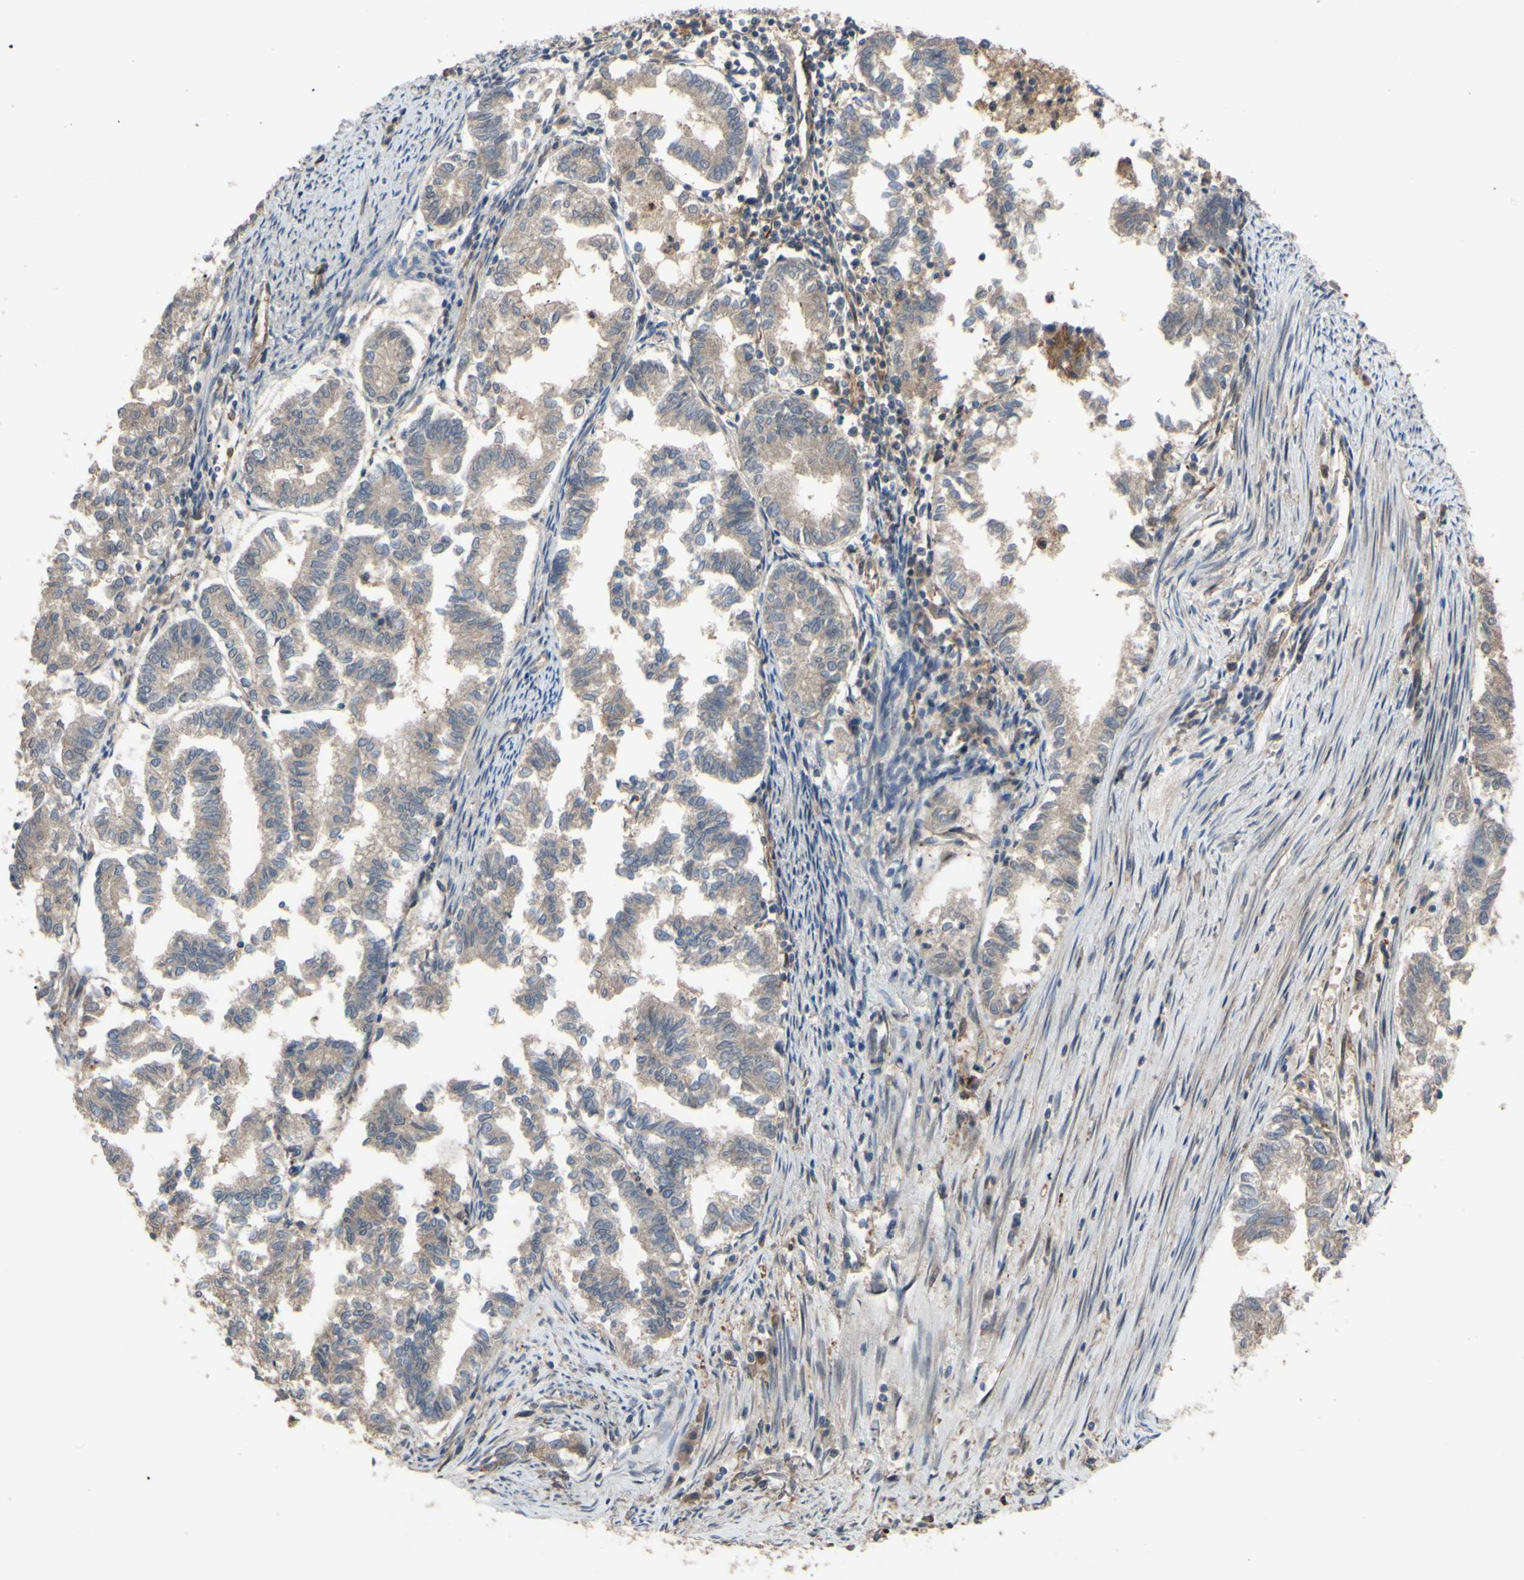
{"staining": {"intensity": "weak", "quantity": ">75%", "location": "cytoplasmic/membranous"}, "tissue": "endometrial cancer", "cell_type": "Tumor cells", "image_type": "cancer", "snomed": [{"axis": "morphology", "description": "Necrosis, NOS"}, {"axis": "morphology", "description": "Adenocarcinoma, NOS"}, {"axis": "topography", "description": "Endometrium"}], "caption": "A high-resolution histopathology image shows IHC staining of endometrial cancer (adenocarcinoma), which demonstrates weak cytoplasmic/membranous expression in approximately >75% of tumor cells.", "gene": "SHROOM4", "patient": {"sex": "female", "age": 79}}